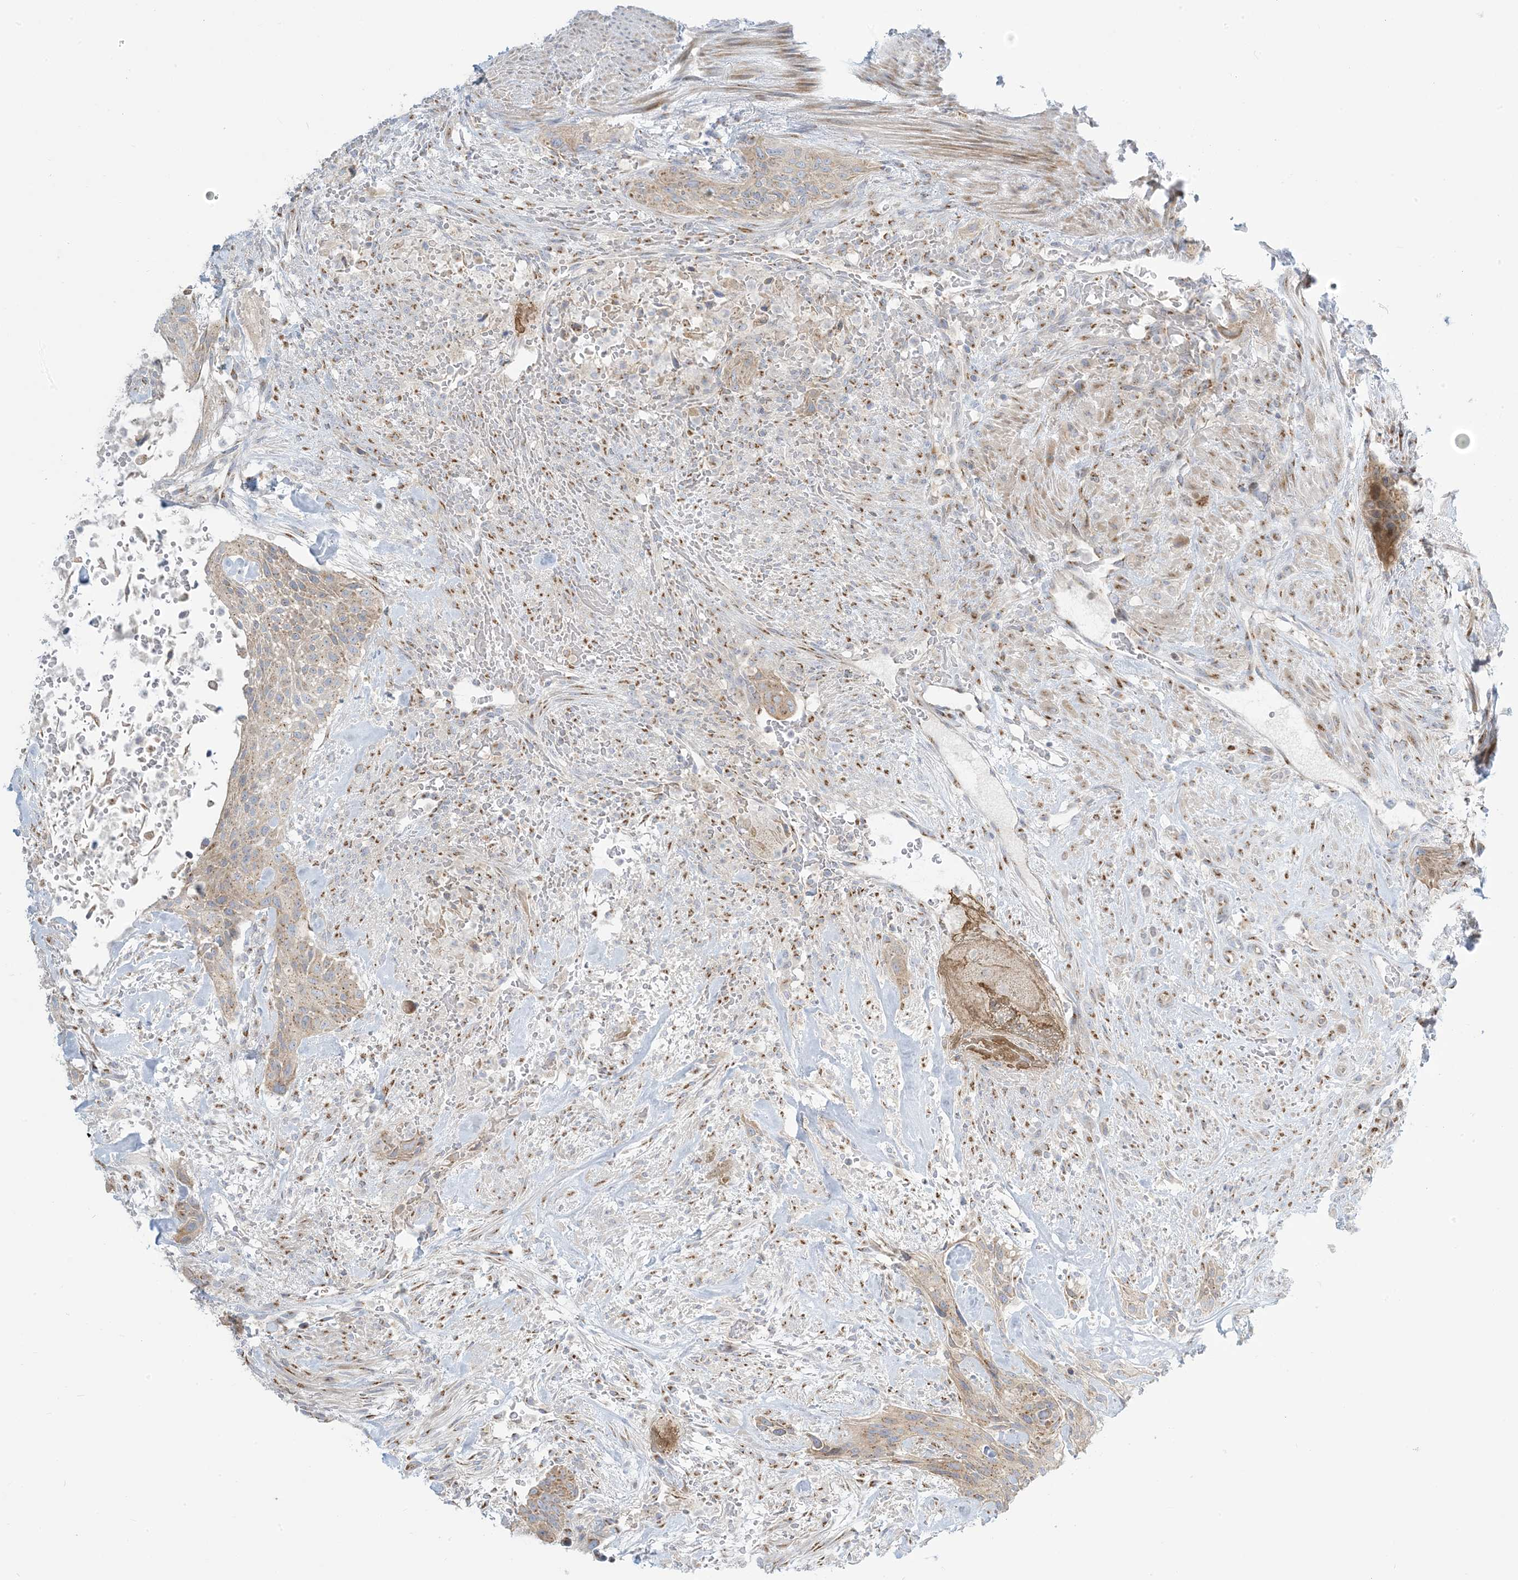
{"staining": {"intensity": "weak", "quantity": ">75%", "location": "cytoplasmic/membranous"}, "tissue": "urothelial cancer", "cell_type": "Tumor cells", "image_type": "cancer", "snomed": [{"axis": "morphology", "description": "Urothelial carcinoma, High grade"}, {"axis": "topography", "description": "Urinary bladder"}], "caption": "Human high-grade urothelial carcinoma stained with a brown dye exhibits weak cytoplasmic/membranous positive staining in about >75% of tumor cells.", "gene": "AFTPH", "patient": {"sex": "male", "age": 35}}